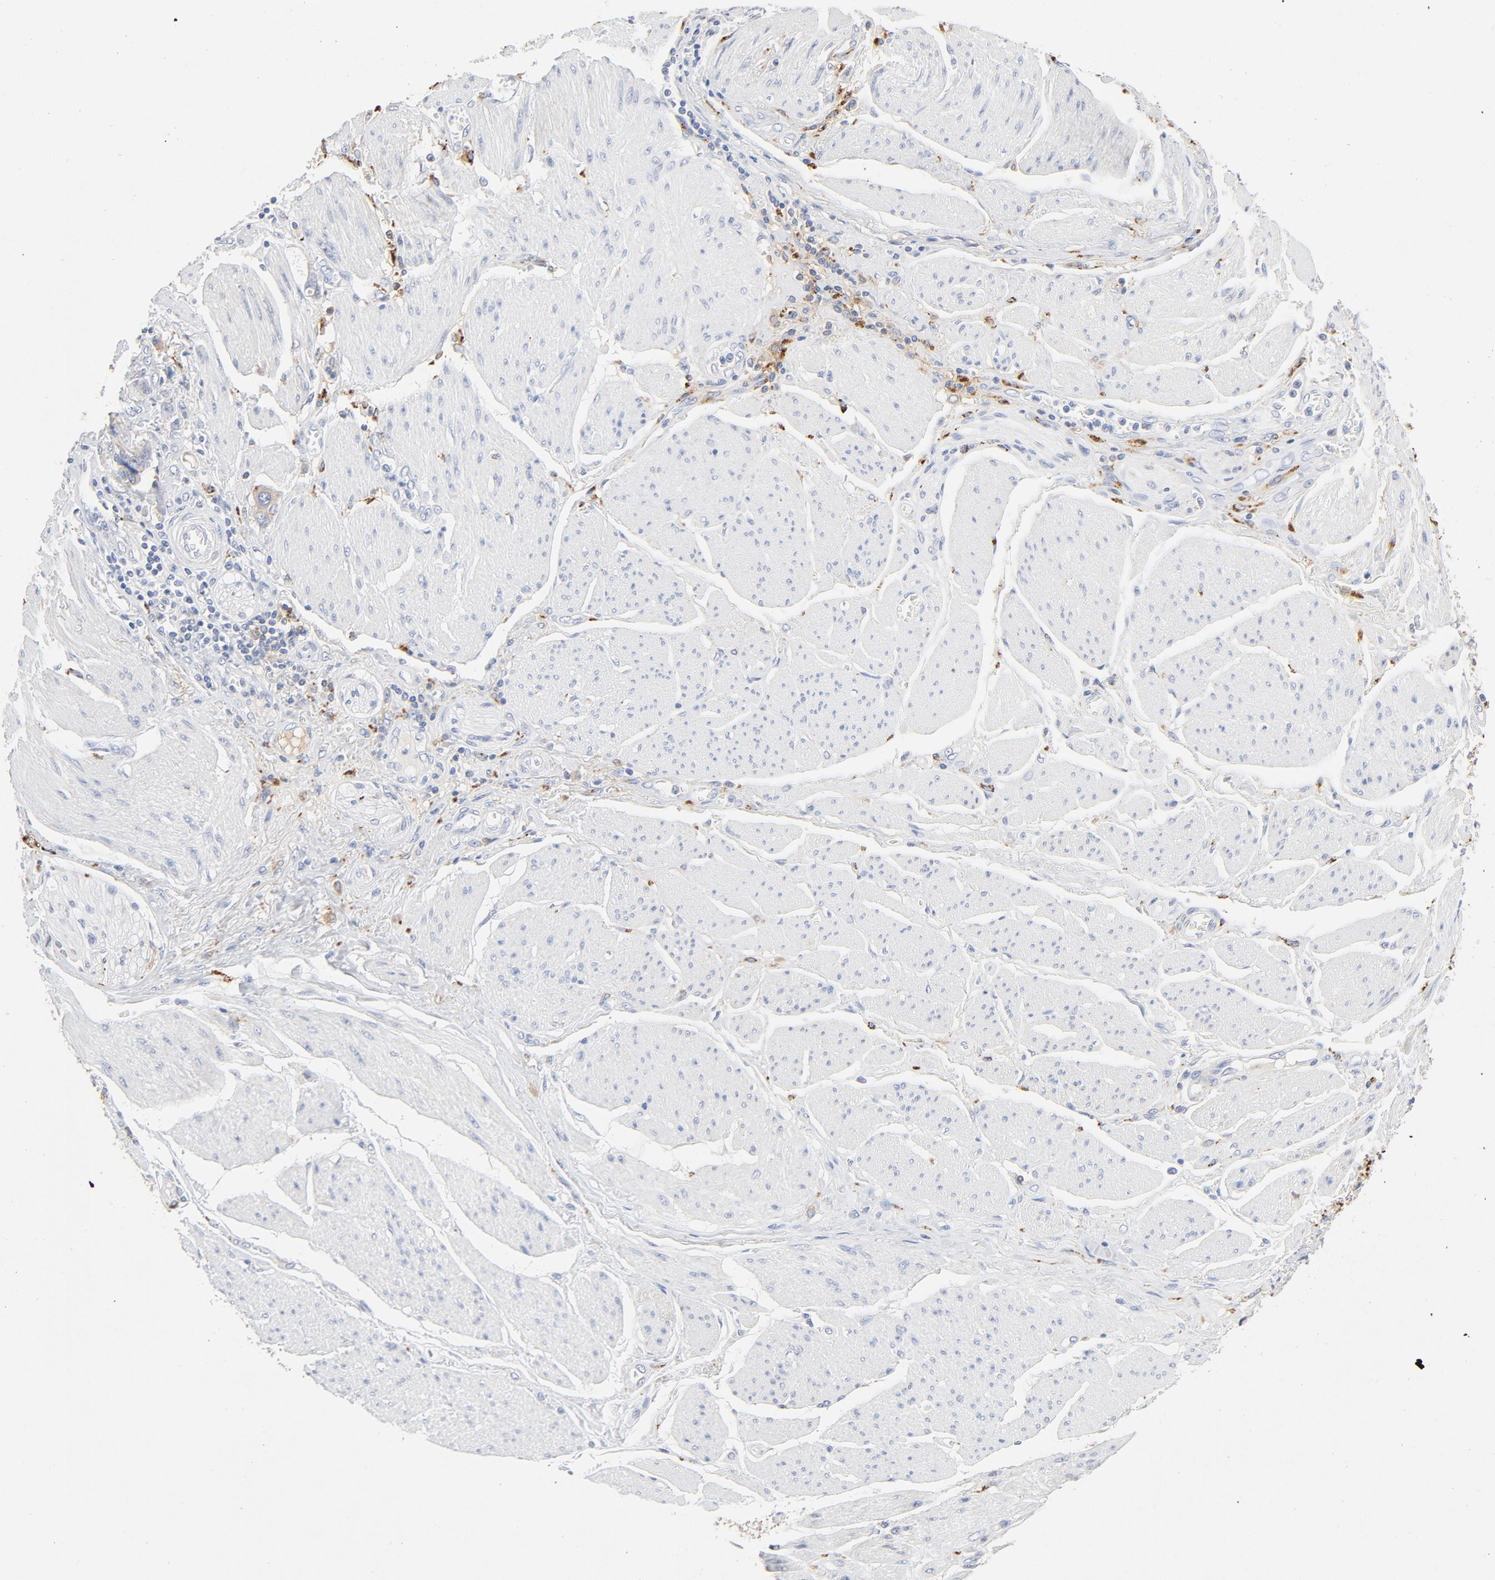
{"staining": {"intensity": "weak", "quantity": "<25%", "location": "cytoplasmic/membranous"}, "tissue": "stomach cancer", "cell_type": "Tumor cells", "image_type": "cancer", "snomed": [{"axis": "morphology", "description": "Adenocarcinoma, NOS"}, {"axis": "topography", "description": "Pancreas"}, {"axis": "topography", "description": "Stomach, upper"}], "caption": "Image shows no significant protein positivity in tumor cells of stomach adenocarcinoma.", "gene": "MAGEB17", "patient": {"sex": "male", "age": 77}}